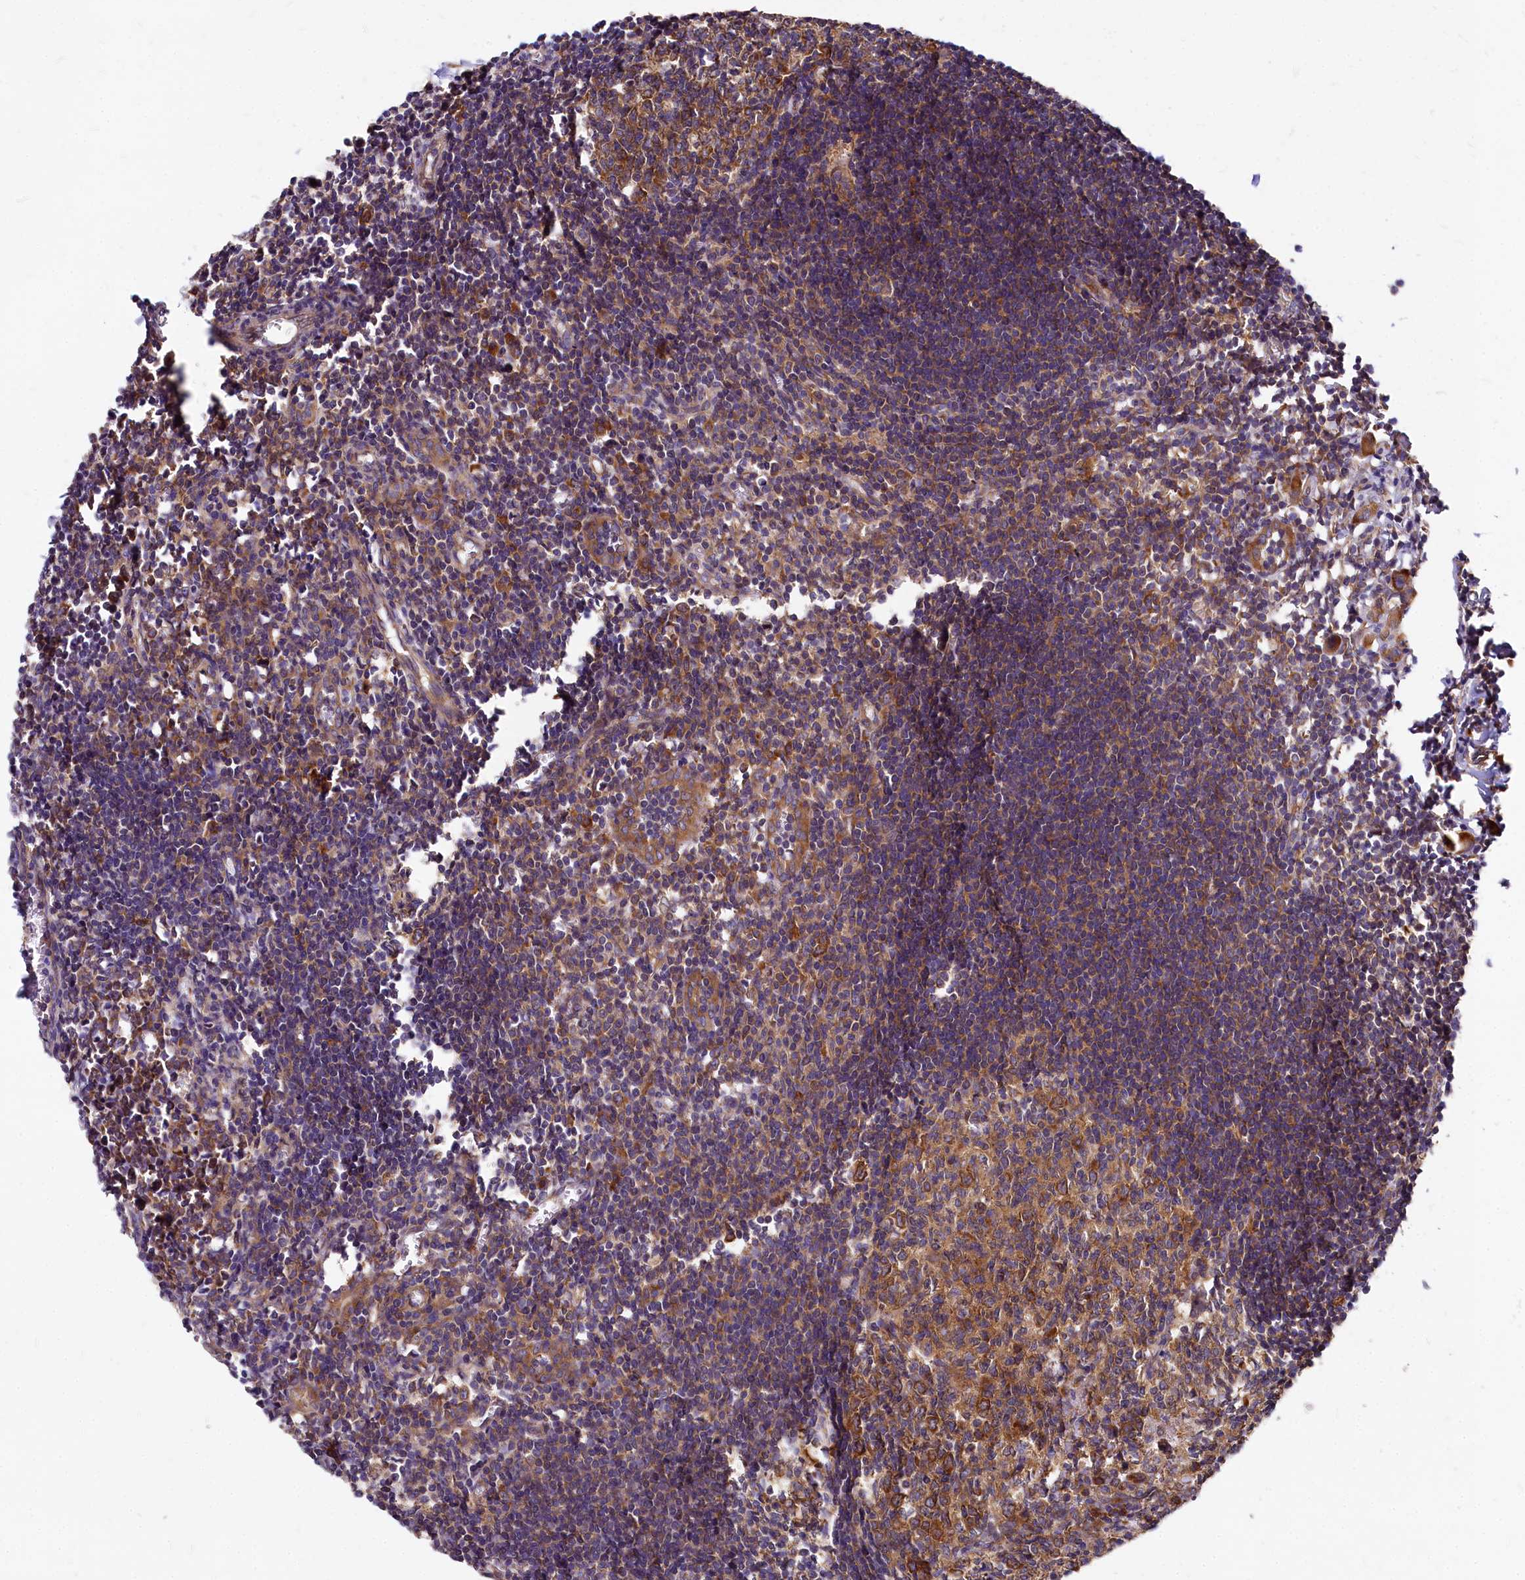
{"staining": {"intensity": "moderate", "quantity": ">75%", "location": "cytoplasmic/membranous"}, "tissue": "lymph node", "cell_type": "Germinal center cells", "image_type": "normal", "snomed": [{"axis": "morphology", "description": "Normal tissue, NOS"}, {"axis": "morphology", "description": "Malignant melanoma, Metastatic site"}, {"axis": "topography", "description": "Lymph node"}], "caption": "IHC of benign human lymph node reveals medium levels of moderate cytoplasmic/membranous staining in approximately >75% of germinal center cells.", "gene": "EIF2B2", "patient": {"sex": "male", "age": 41}}